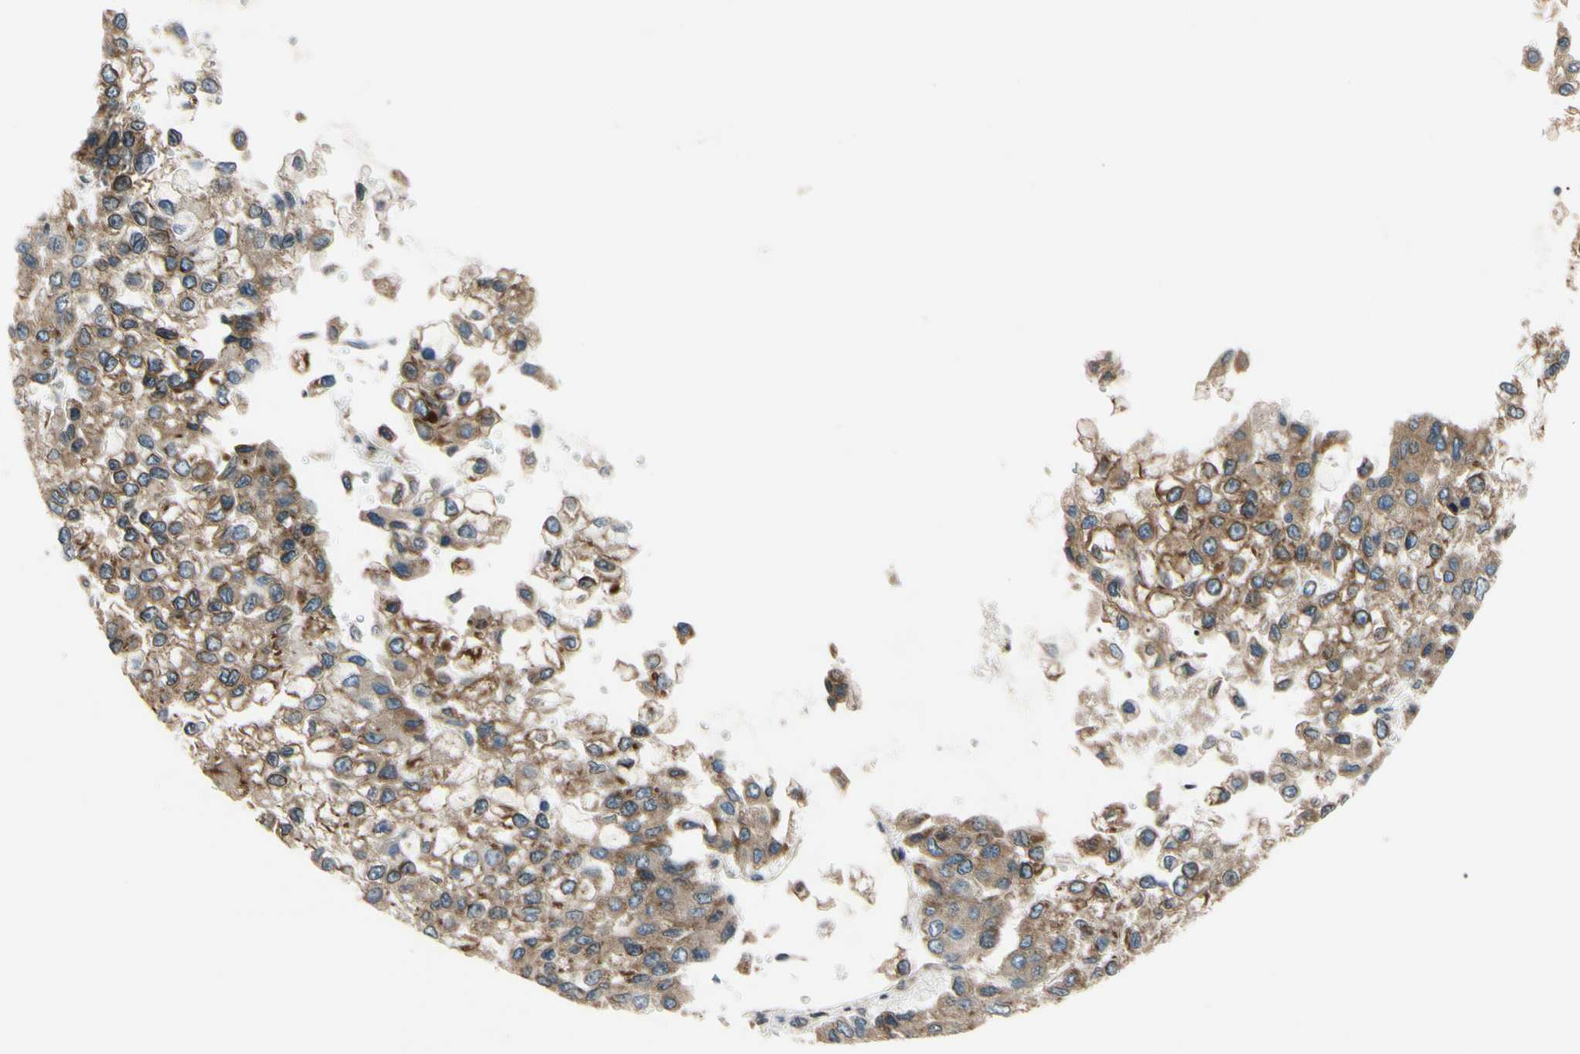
{"staining": {"intensity": "moderate", "quantity": ">75%", "location": "cytoplasmic/membranous"}, "tissue": "liver cancer", "cell_type": "Tumor cells", "image_type": "cancer", "snomed": [{"axis": "morphology", "description": "Carcinoma, Hepatocellular, NOS"}, {"axis": "topography", "description": "Liver"}], "caption": "IHC photomicrograph of neoplastic tissue: human liver hepatocellular carcinoma stained using IHC reveals medium levels of moderate protein expression localized specifically in the cytoplasmic/membranous of tumor cells, appearing as a cytoplasmic/membranous brown color.", "gene": "RPN2", "patient": {"sex": "female", "age": 66}}